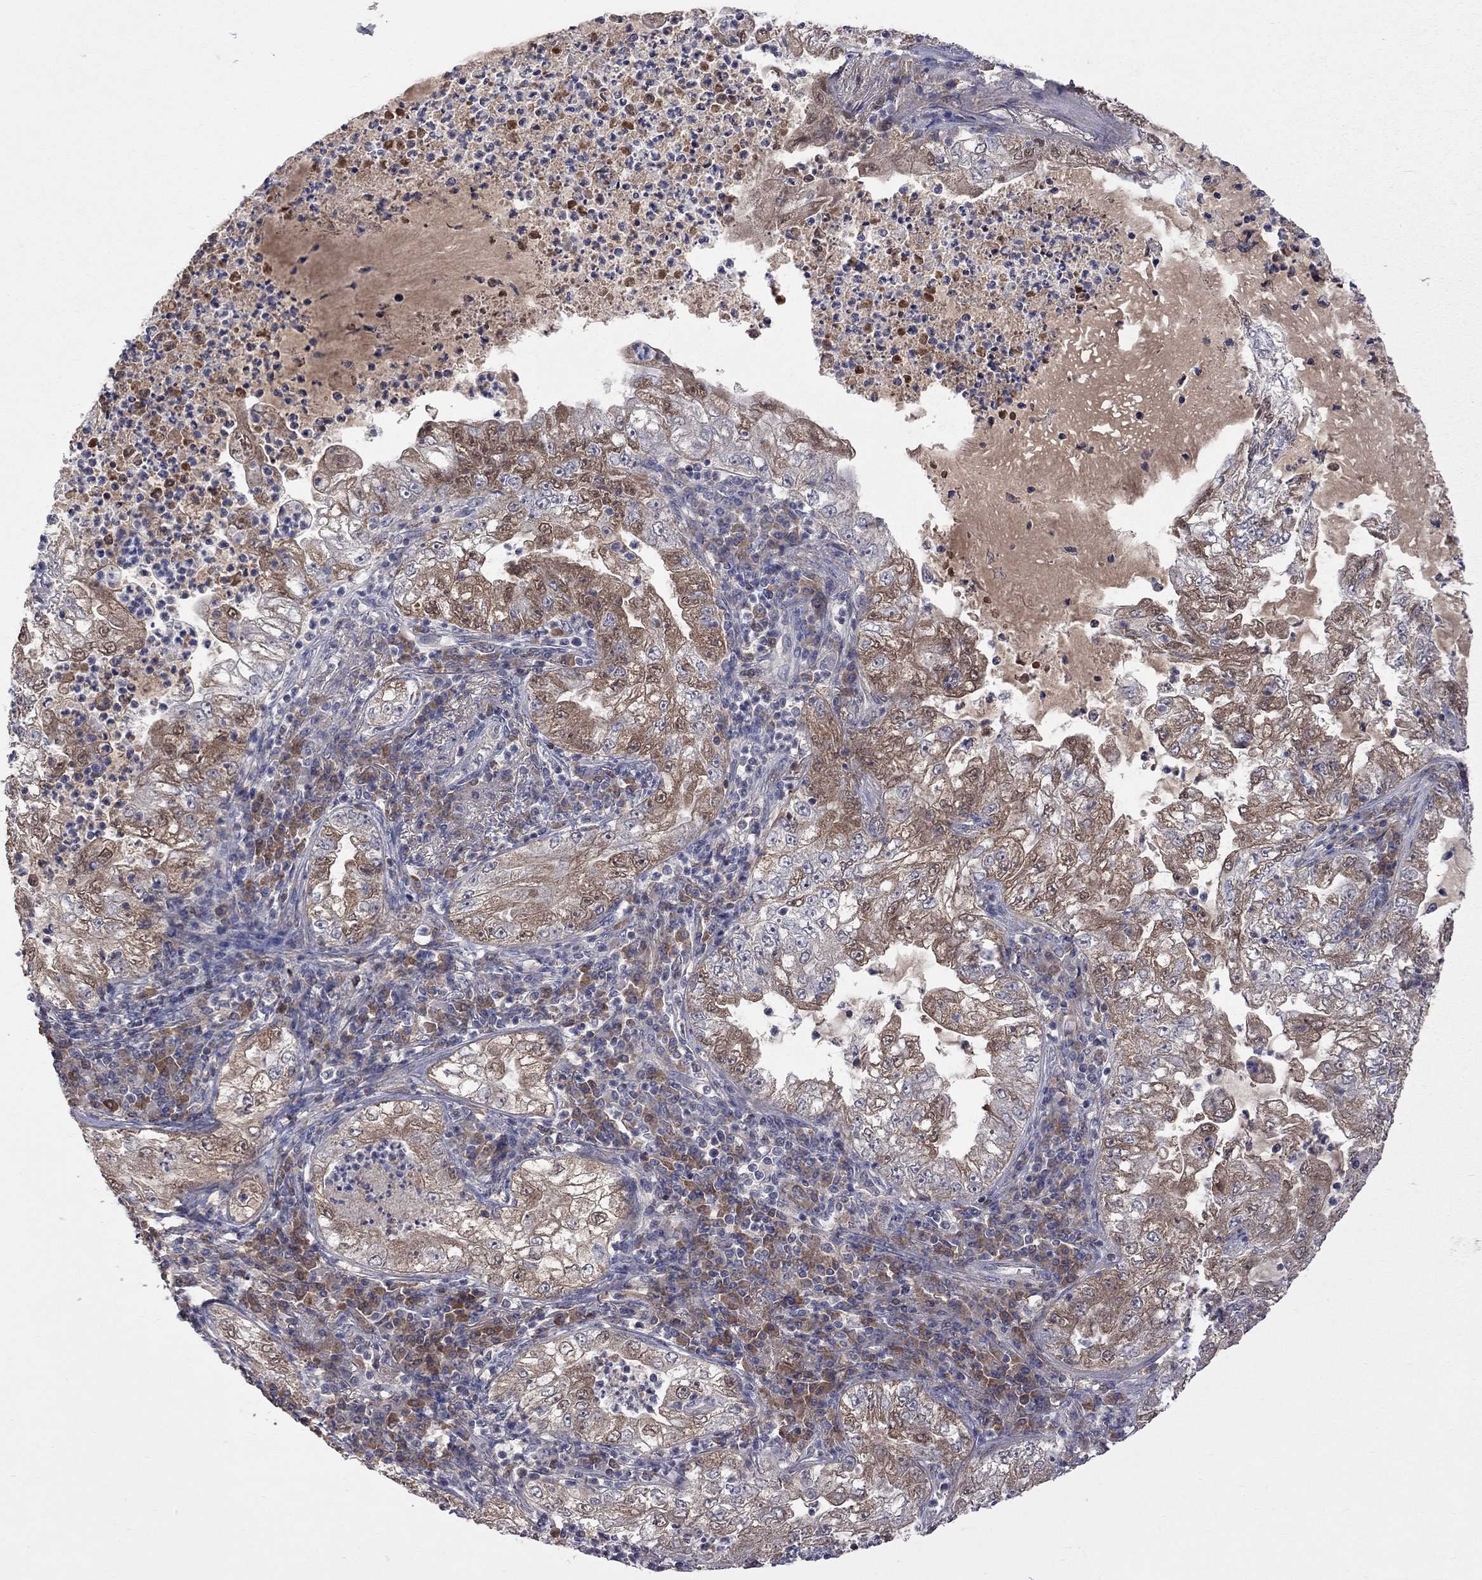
{"staining": {"intensity": "moderate", "quantity": "25%-75%", "location": "cytoplasmic/membranous"}, "tissue": "lung cancer", "cell_type": "Tumor cells", "image_type": "cancer", "snomed": [{"axis": "morphology", "description": "Adenocarcinoma, NOS"}, {"axis": "topography", "description": "Lung"}], "caption": "The immunohistochemical stain labels moderate cytoplasmic/membranous expression in tumor cells of lung cancer (adenocarcinoma) tissue. The protein of interest is shown in brown color, while the nuclei are stained blue.", "gene": "HTR6", "patient": {"sex": "female", "age": 73}}